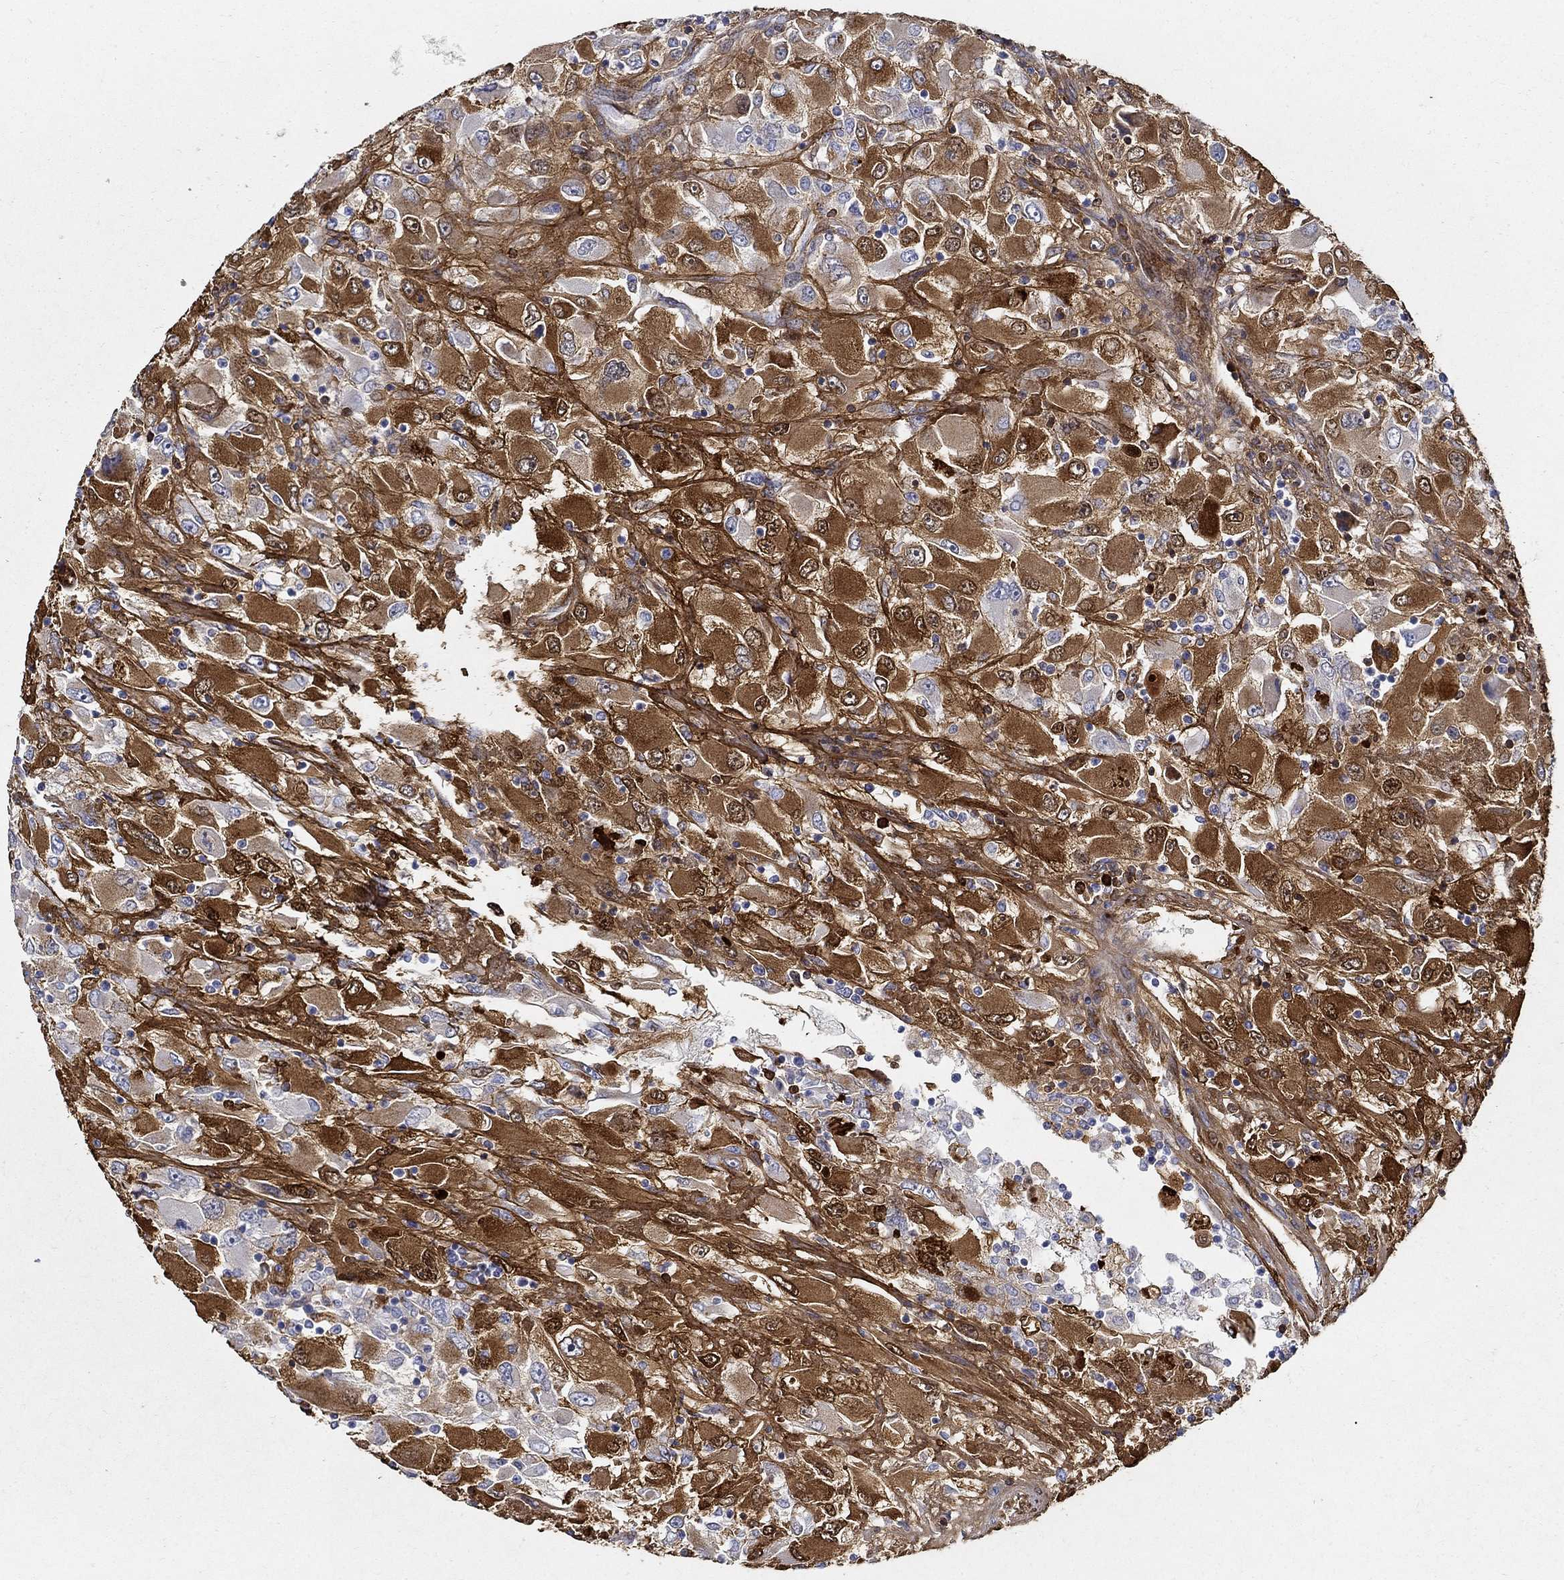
{"staining": {"intensity": "strong", "quantity": ">75%", "location": "cytoplasmic/membranous"}, "tissue": "renal cancer", "cell_type": "Tumor cells", "image_type": "cancer", "snomed": [{"axis": "morphology", "description": "Adenocarcinoma, NOS"}, {"axis": "topography", "description": "Kidney"}], "caption": "Renal cancer stained with a protein marker displays strong staining in tumor cells.", "gene": "TGFBI", "patient": {"sex": "female", "age": 52}}